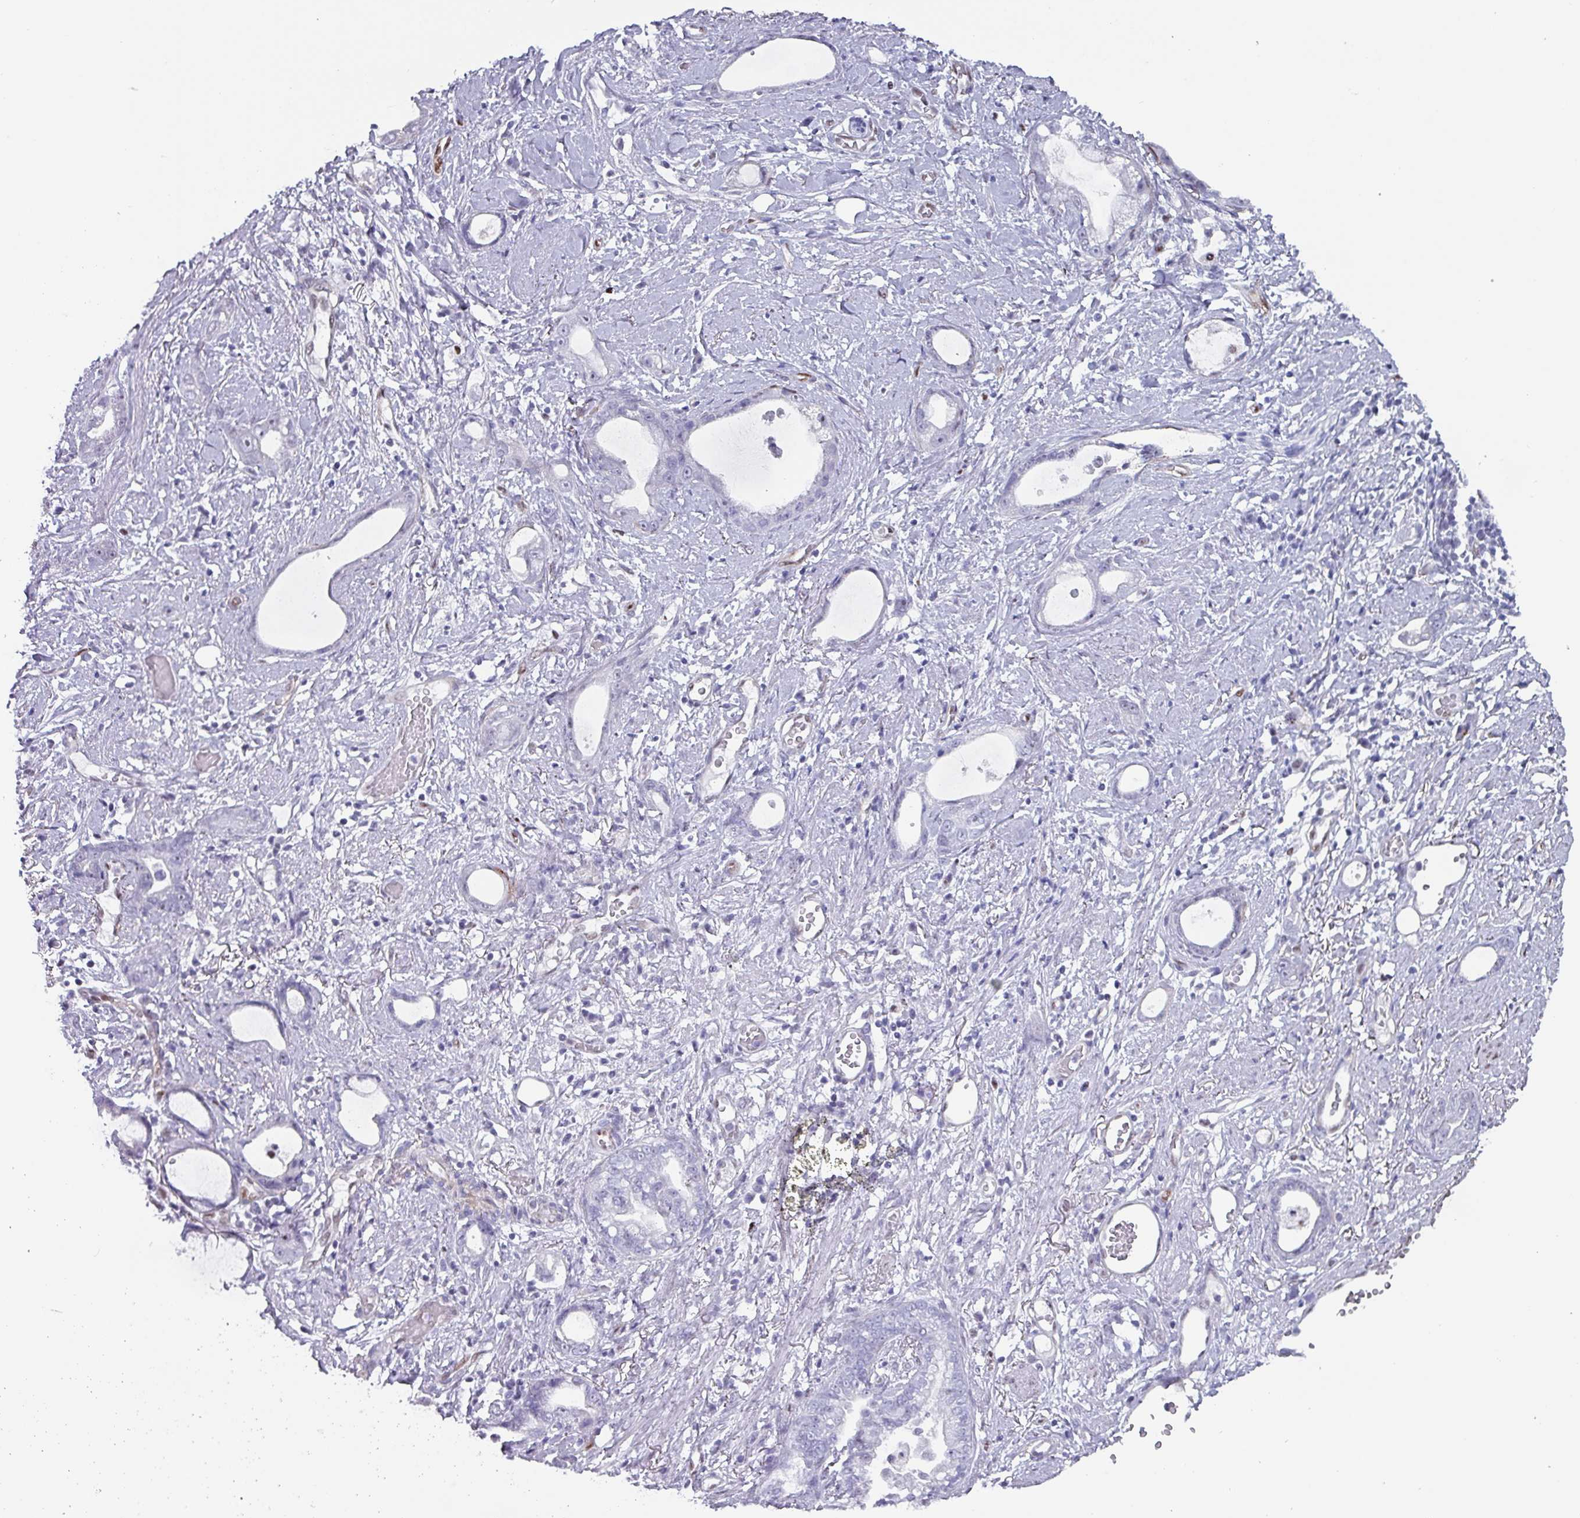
{"staining": {"intensity": "negative", "quantity": "none", "location": "none"}, "tissue": "stomach cancer", "cell_type": "Tumor cells", "image_type": "cancer", "snomed": [{"axis": "morphology", "description": "Adenocarcinoma, NOS"}, {"axis": "topography", "description": "Stomach"}], "caption": "Photomicrograph shows no significant protein expression in tumor cells of stomach cancer.", "gene": "ZNF816-ZNF321P", "patient": {"sex": "male", "age": 55}}